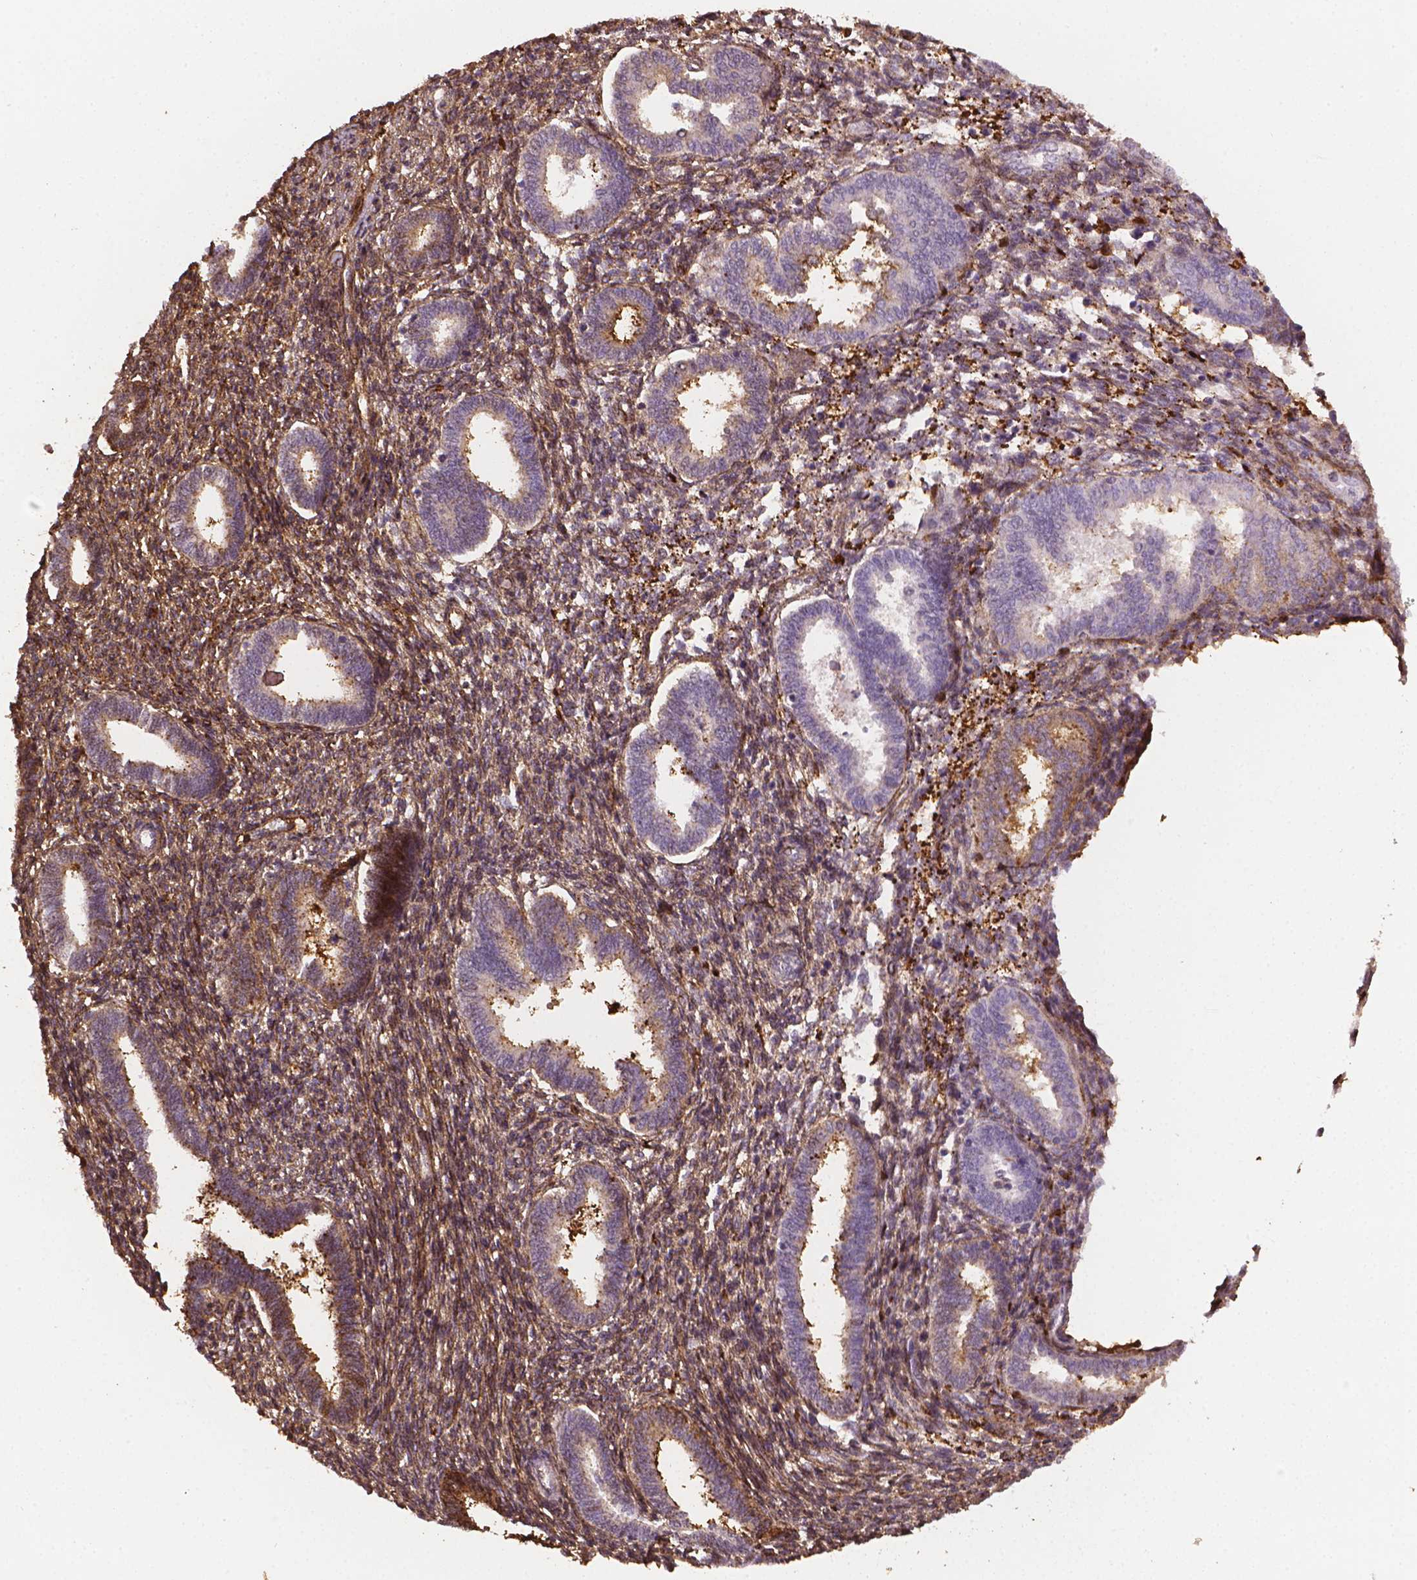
{"staining": {"intensity": "strong", "quantity": "25%-75%", "location": "cytoplasmic/membranous"}, "tissue": "endometrium", "cell_type": "Cells in endometrial stroma", "image_type": "normal", "snomed": [{"axis": "morphology", "description": "Normal tissue, NOS"}, {"axis": "topography", "description": "Endometrium"}], "caption": "The micrograph exhibits staining of normal endometrium, revealing strong cytoplasmic/membranous protein staining (brown color) within cells in endometrial stroma. The staining is performed using DAB brown chromogen to label protein expression. The nuclei are counter-stained blue using hematoxylin.", "gene": "DCN", "patient": {"sex": "female", "age": 42}}